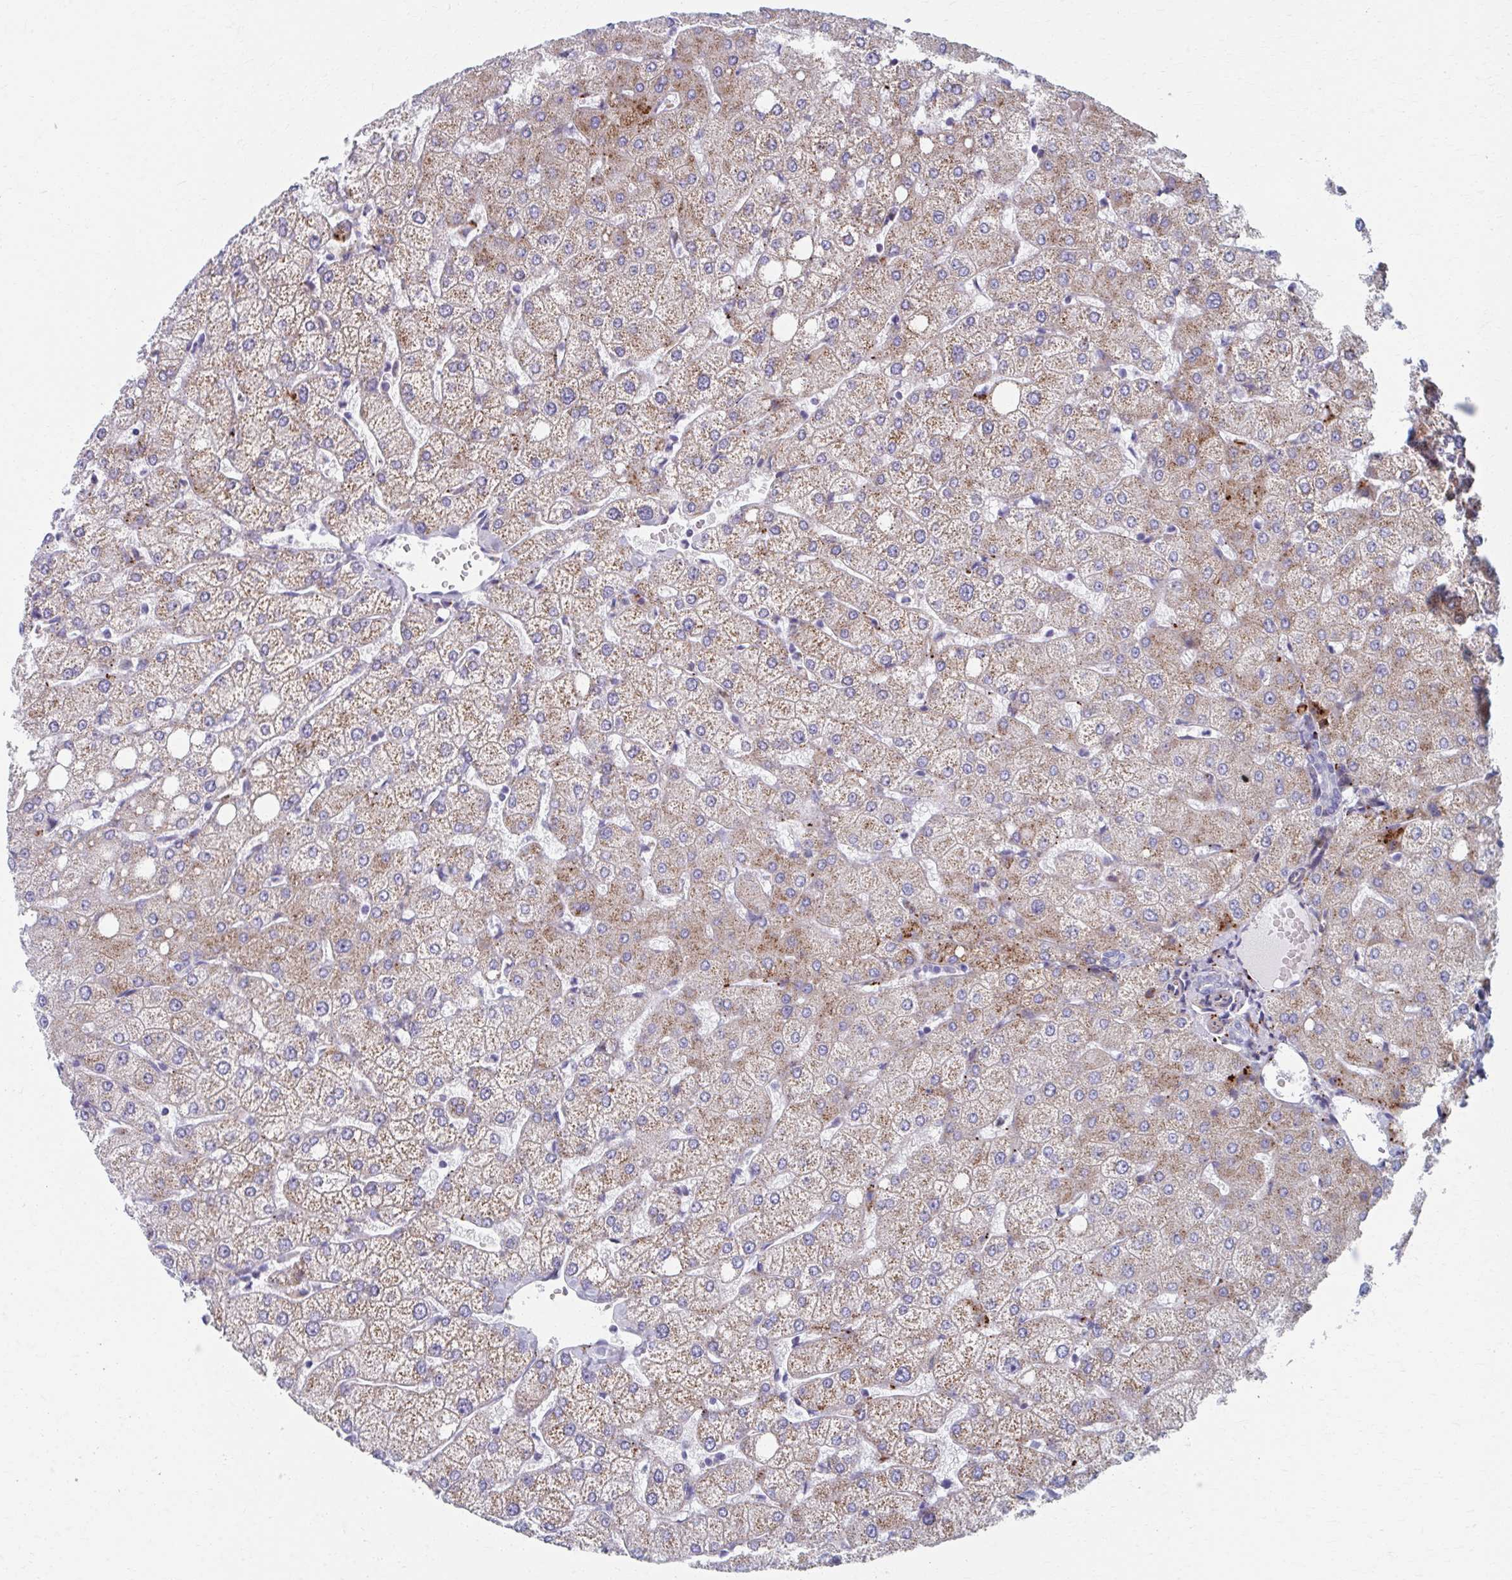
{"staining": {"intensity": "negative", "quantity": "none", "location": "none"}, "tissue": "liver", "cell_type": "Cholangiocytes", "image_type": "normal", "snomed": [{"axis": "morphology", "description": "Normal tissue, NOS"}, {"axis": "topography", "description": "Liver"}], "caption": "An immunohistochemistry photomicrograph of unremarkable liver is shown. There is no staining in cholangiocytes of liver. (Brightfield microscopy of DAB immunohistochemistry at high magnification).", "gene": "OLFM2", "patient": {"sex": "female", "age": 54}}